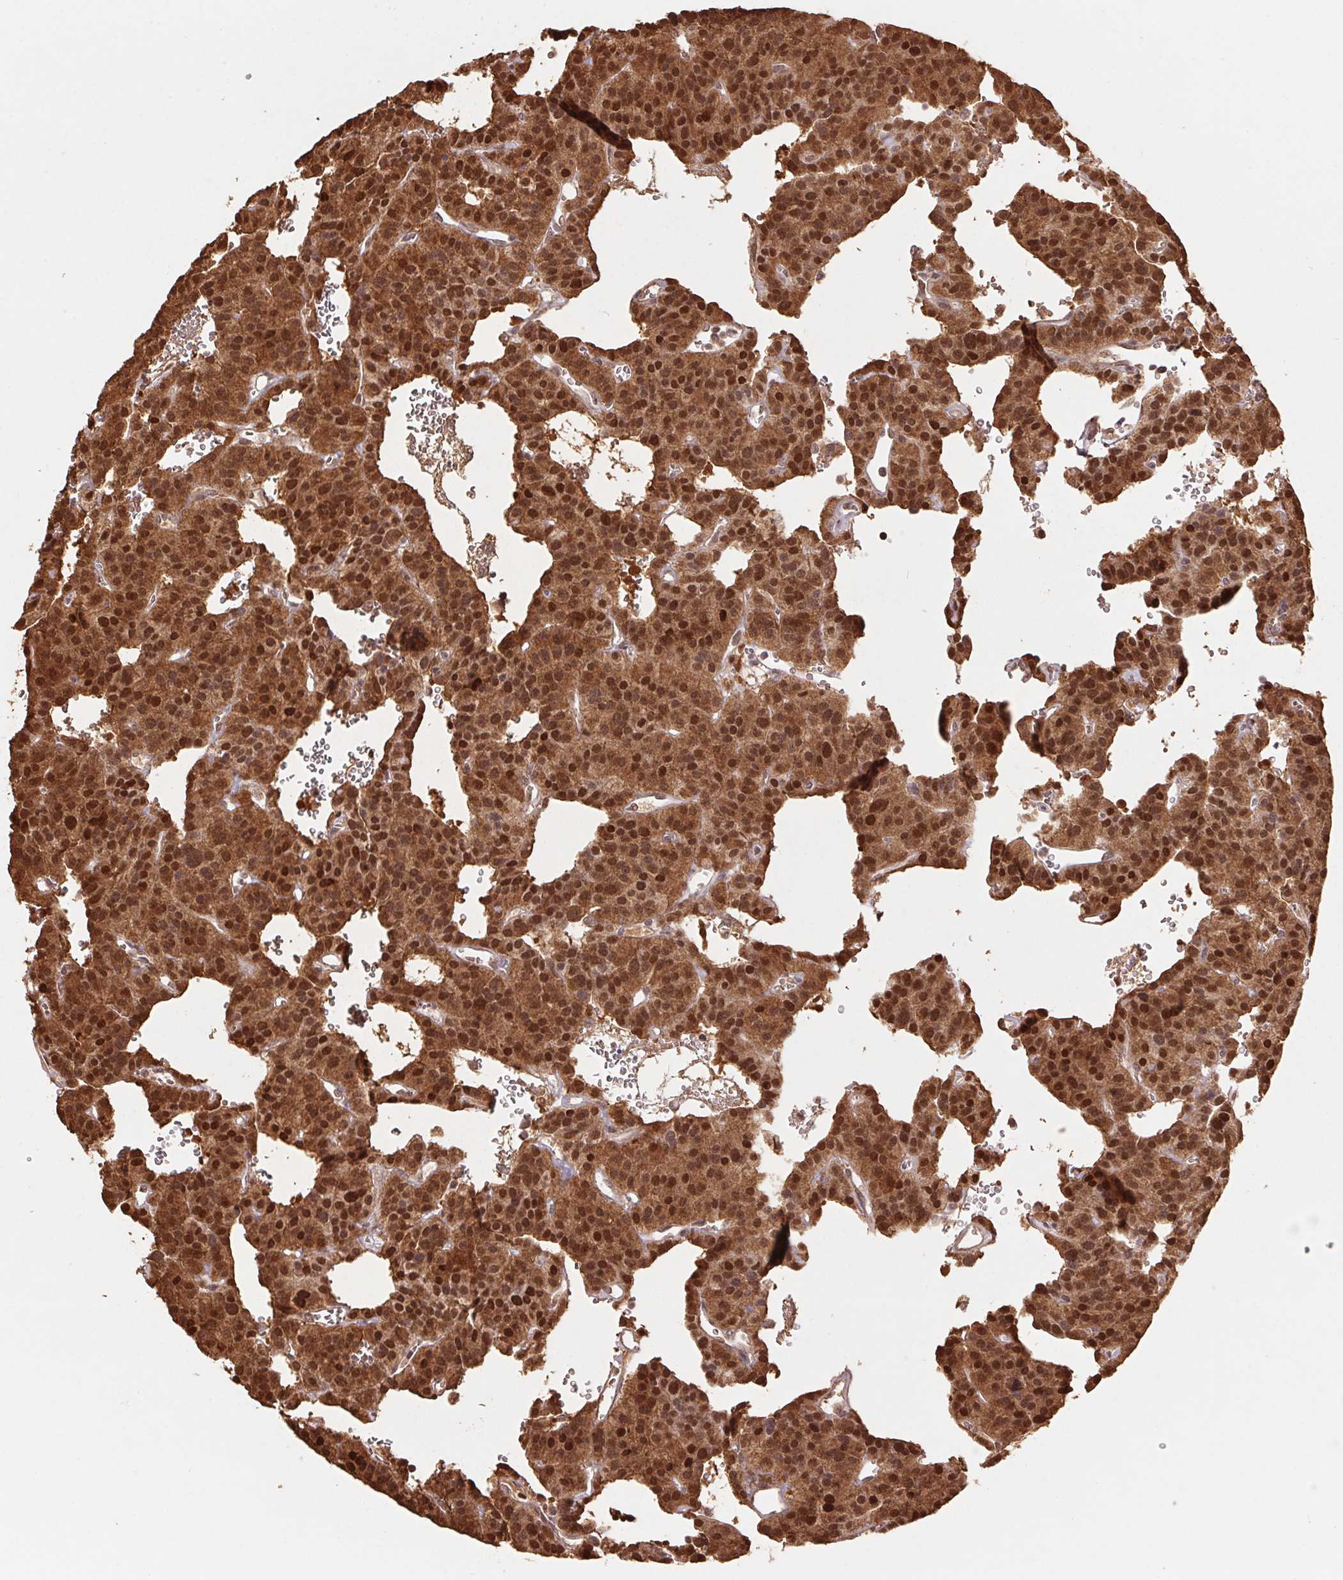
{"staining": {"intensity": "strong", "quantity": ">75%", "location": "cytoplasmic/membranous,nuclear"}, "tissue": "carcinoid", "cell_type": "Tumor cells", "image_type": "cancer", "snomed": [{"axis": "morphology", "description": "Carcinoid, malignant, NOS"}, {"axis": "topography", "description": "Lung"}], "caption": "Protein analysis of carcinoid tissue reveals strong cytoplasmic/membranous and nuclear expression in about >75% of tumor cells.", "gene": "CUTA", "patient": {"sex": "female", "age": 71}}